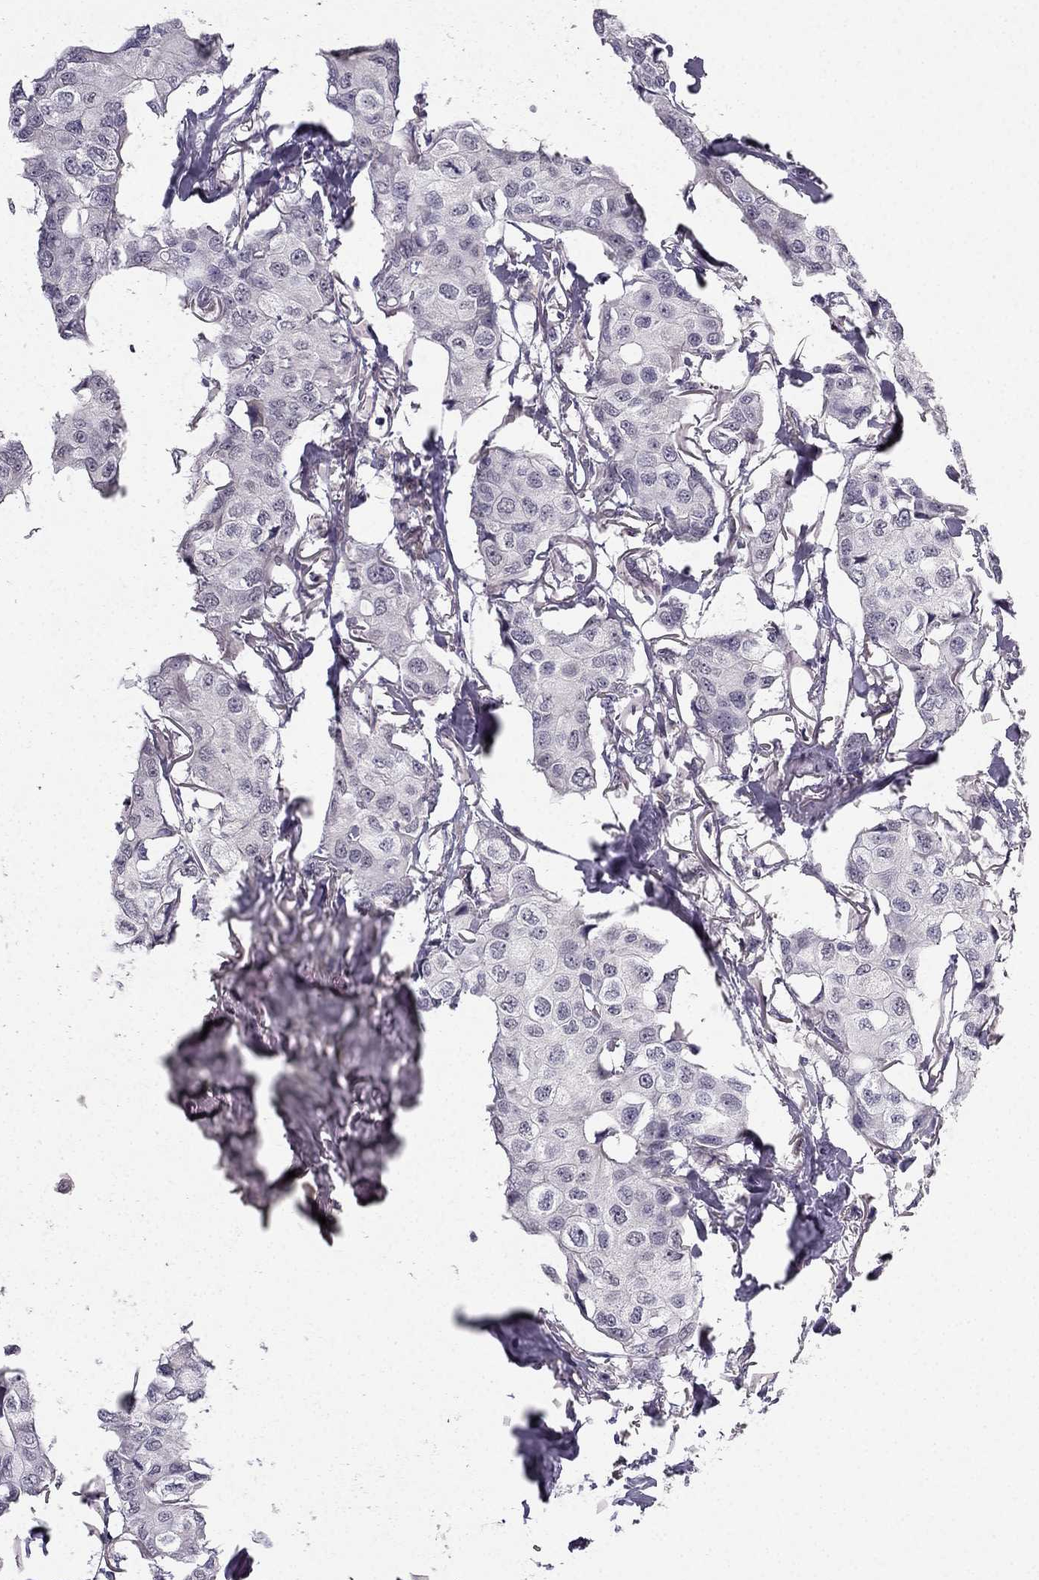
{"staining": {"intensity": "negative", "quantity": "none", "location": "none"}, "tissue": "breast cancer", "cell_type": "Tumor cells", "image_type": "cancer", "snomed": [{"axis": "morphology", "description": "Duct carcinoma"}, {"axis": "topography", "description": "Breast"}], "caption": "High power microscopy micrograph of an IHC image of intraductal carcinoma (breast), revealing no significant staining in tumor cells.", "gene": "TSPYL5", "patient": {"sex": "female", "age": 80}}